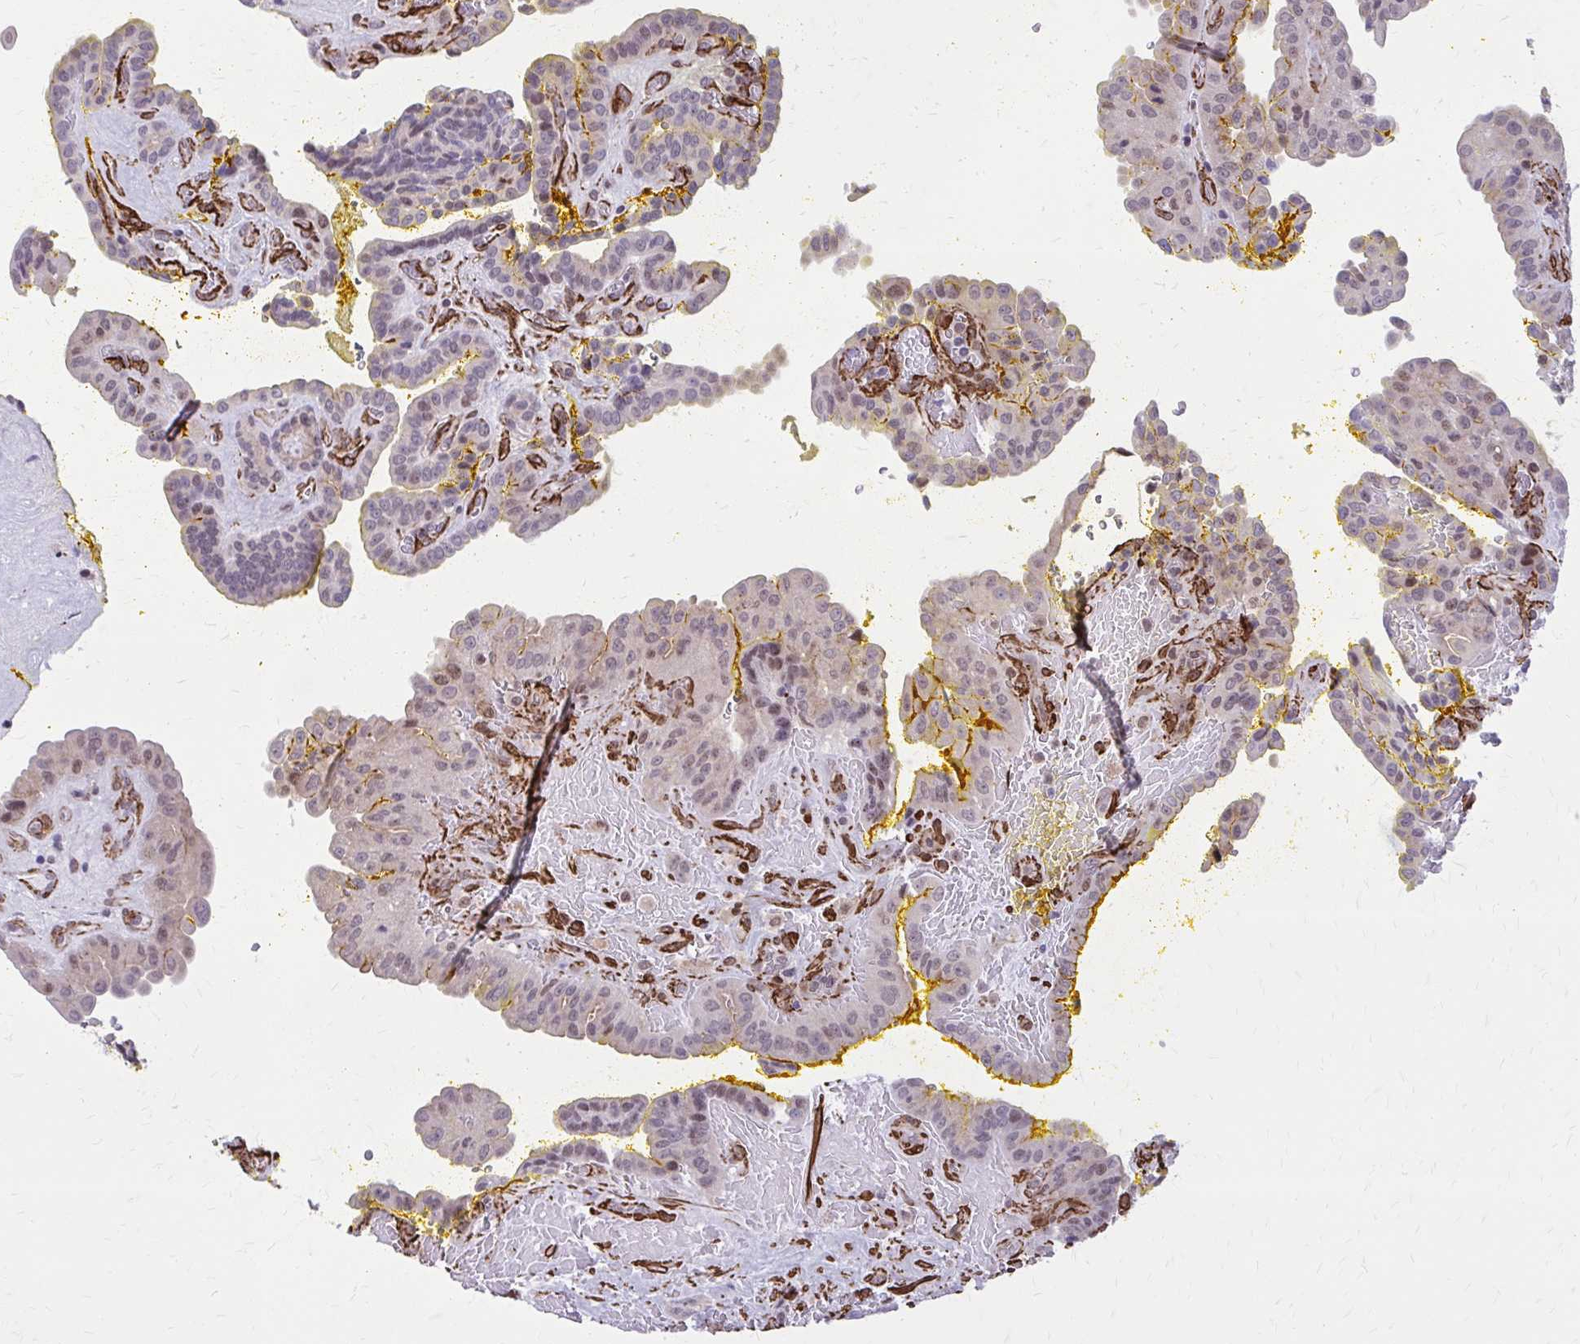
{"staining": {"intensity": "weak", "quantity": "<25%", "location": "nuclear"}, "tissue": "thyroid cancer", "cell_type": "Tumor cells", "image_type": "cancer", "snomed": [{"axis": "morphology", "description": "Papillary adenocarcinoma, NOS"}, {"axis": "topography", "description": "Thyroid gland"}], "caption": "An image of human thyroid cancer (papillary adenocarcinoma) is negative for staining in tumor cells.", "gene": "NRBF2", "patient": {"sex": "male", "age": 87}}